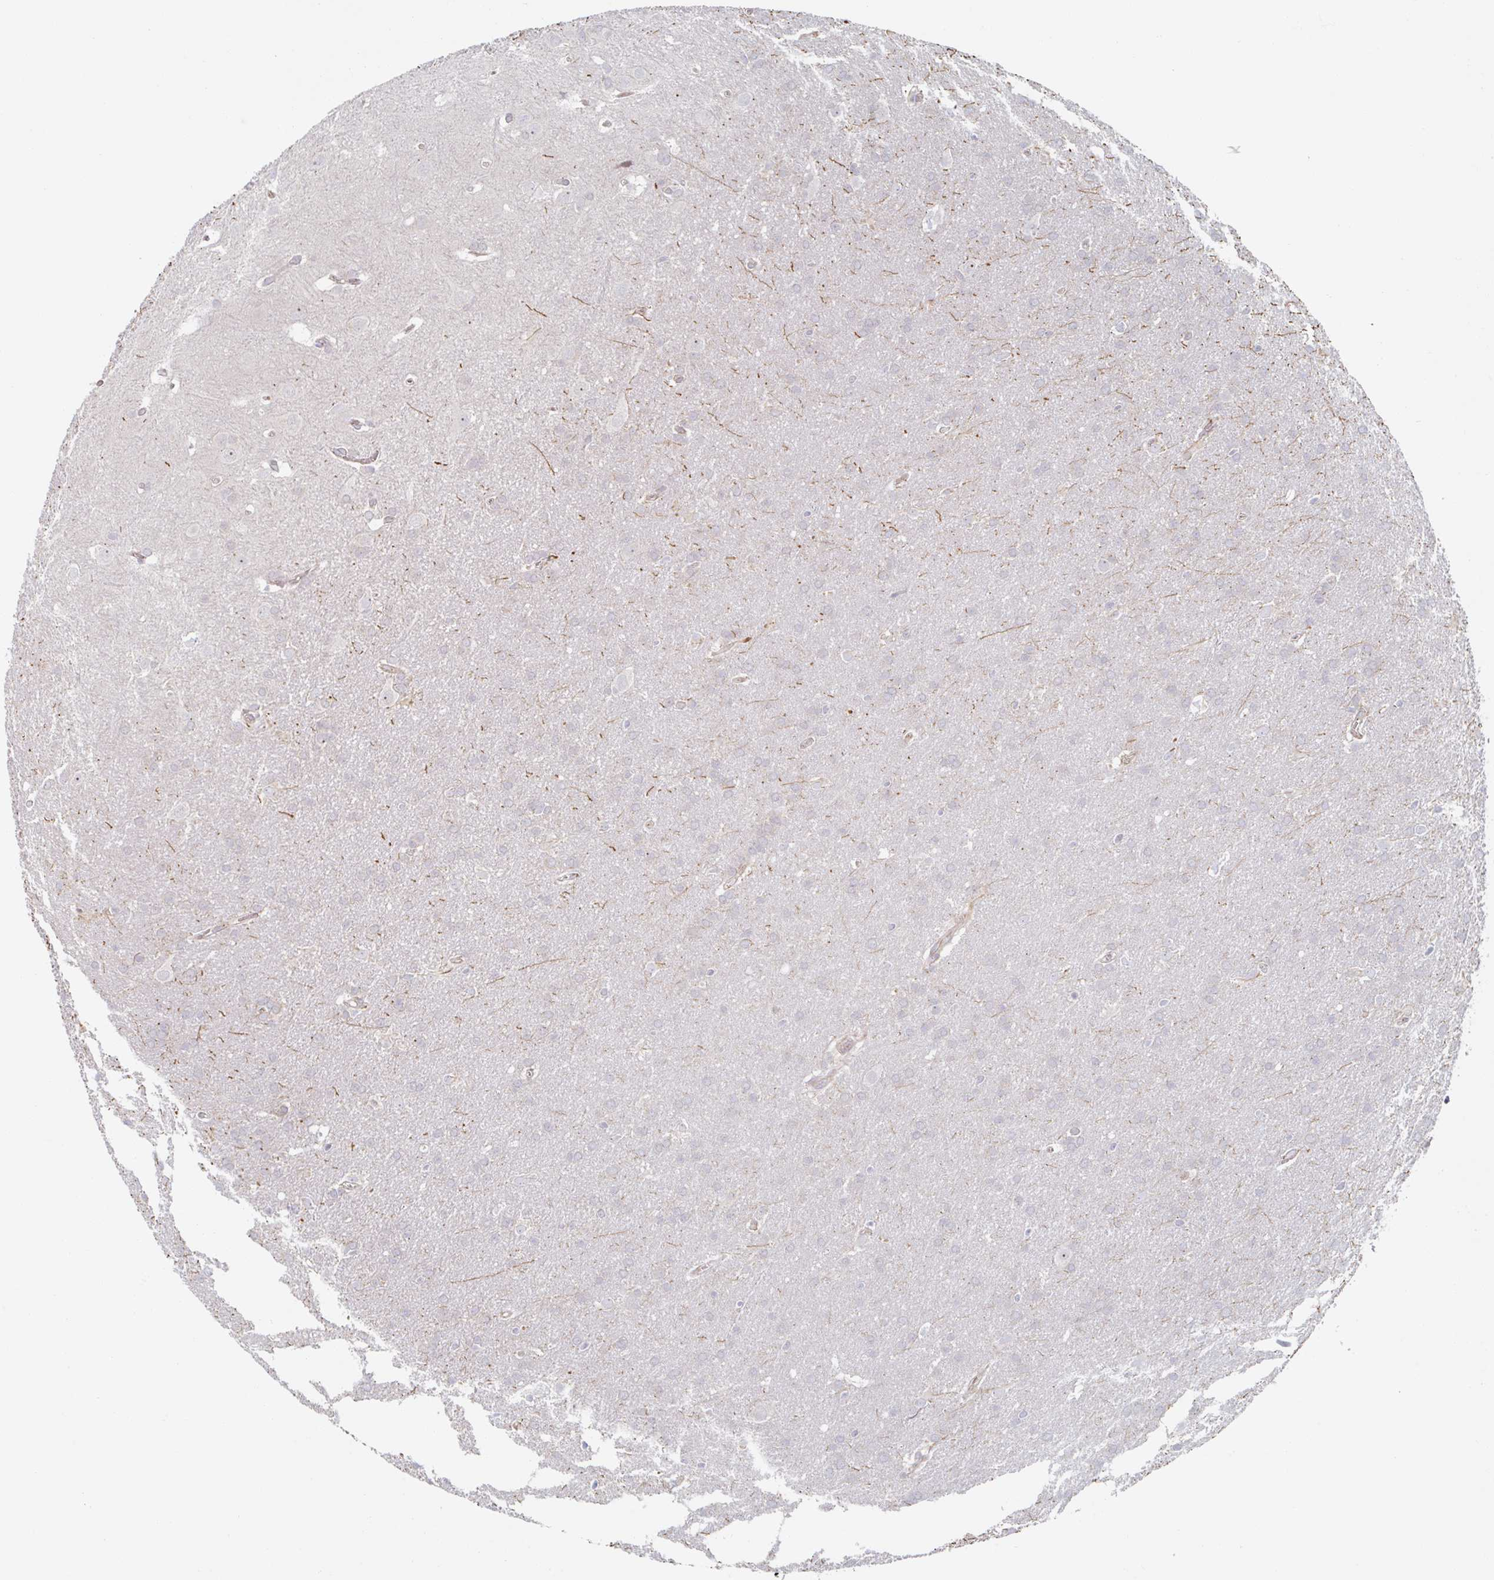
{"staining": {"intensity": "negative", "quantity": "none", "location": "none"}, "tissue": "glioma", "cell_type": "Tumor cells", "image_type": "cancer", "snomed": [{"axis": "morphology", "description": "Glioma, malignant, Low grade"}, {"axis": "topography", "description": "Brain"}], "caption": "DAB (3,3'-diaminobenzidine) immunohistochemical staining of human malignant glioma (low-grade) displays no significant staining in tumor cells.", "gene": "TRAPPC10", "patient": {"sex": "female", "age": 32}}